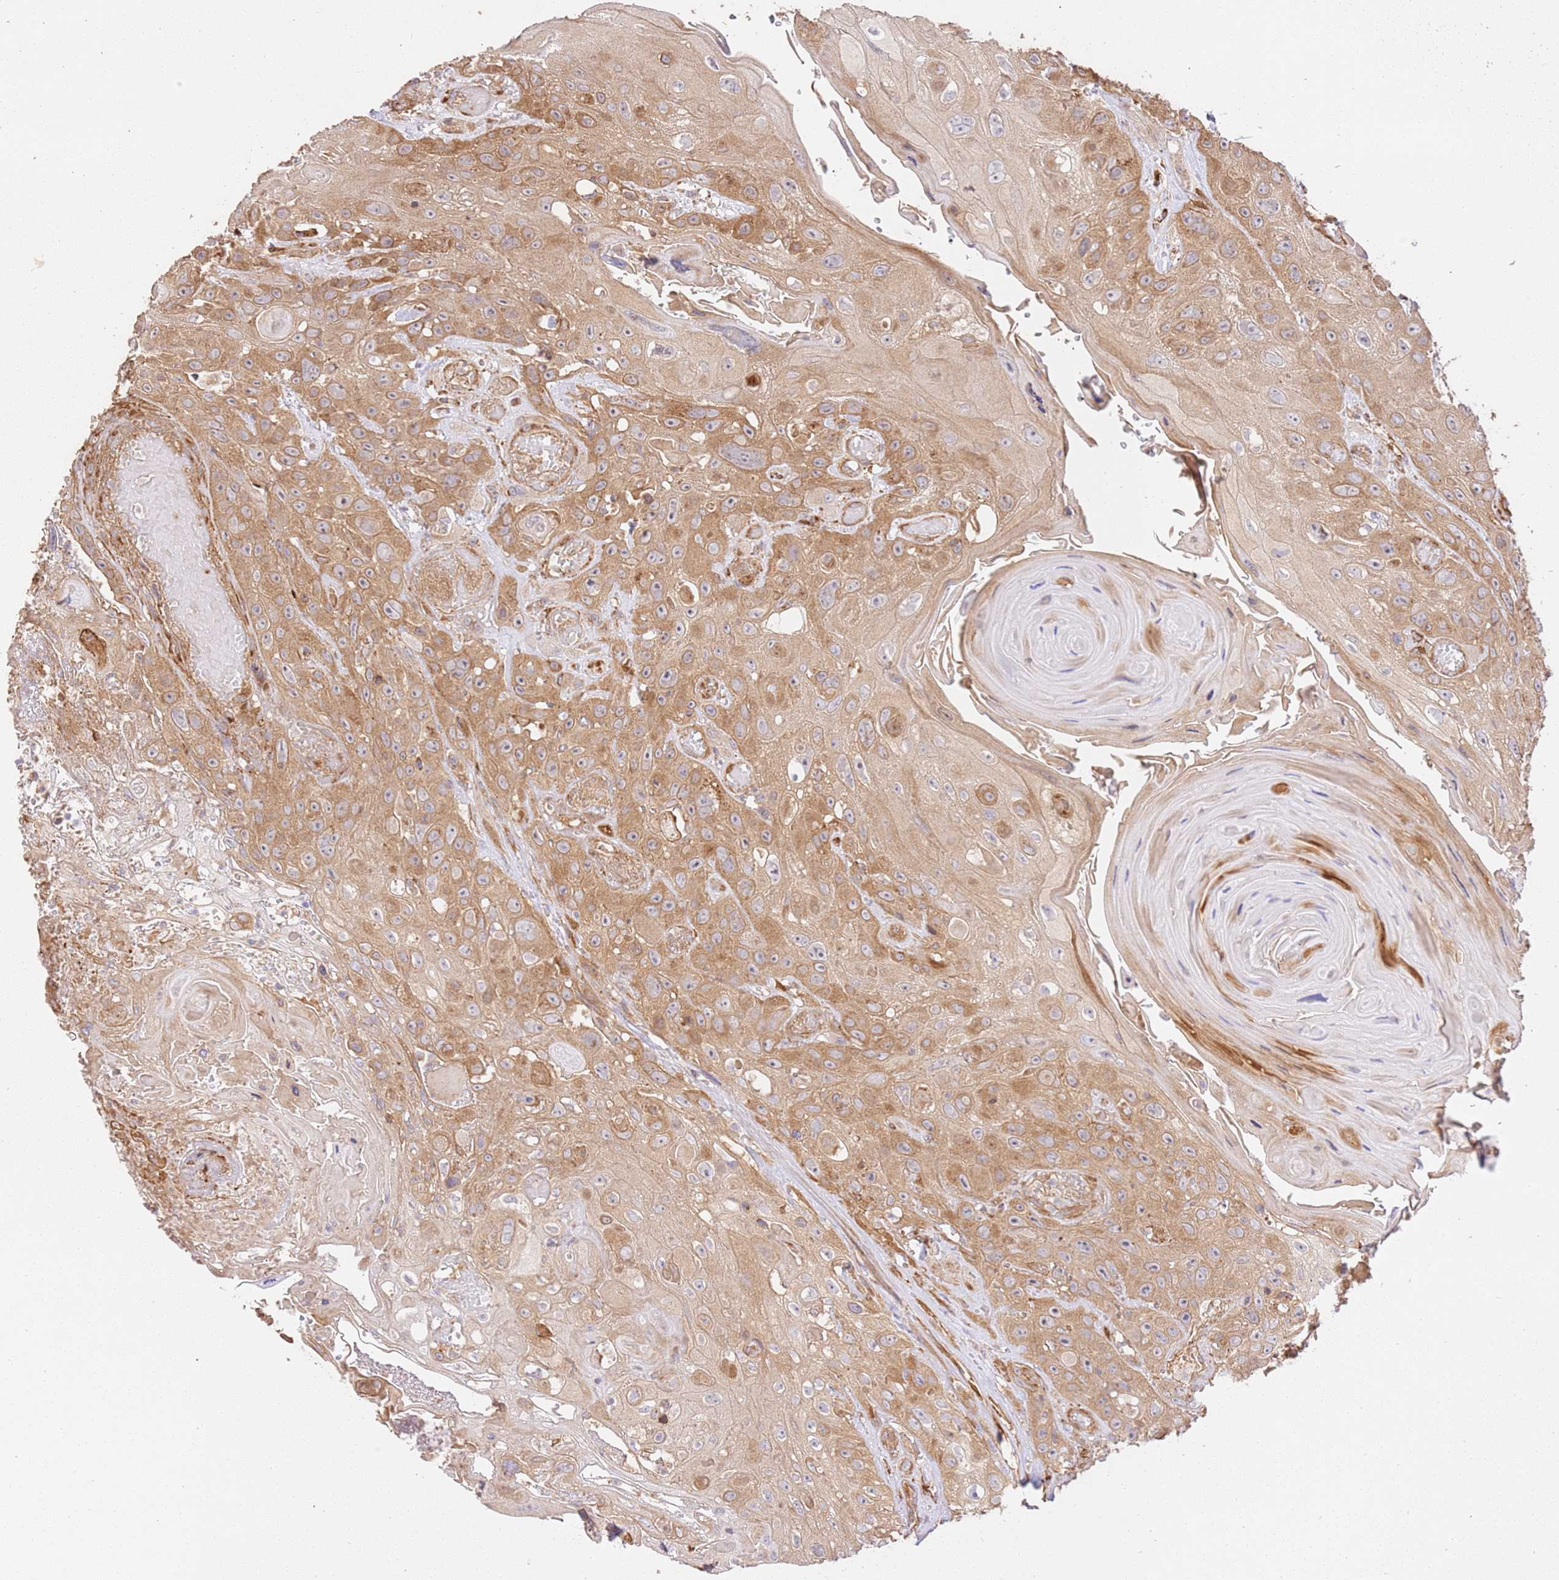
{"staining": {"intensity": "moderate", "quantity": ">75%", "location": "cytoplasmic/membranous"}, "tissue": "head and neck cancer", "cell_type": "Tumor cells", "image_type": "cancer", "snomed": [{"axis": "morphology", "description": "Squamous cell carcinoma, NOS"}, {"axis": "topography", "description": "Head-Neck"}], "caption": "Immunohistochemistry (IHC) photomicrograph of neoplastic tissue: squamous cell carcinoma (head and neck) stained using immunohistochemistry shows medium levels of moderate protein expression localized specifically in the cytoplasmic/membranous of tumor cells, appearing as a cytoplasmic/membranous brown color.", "gene": "ZBTB39", "patient": {"sex": "female", "age": 59}}